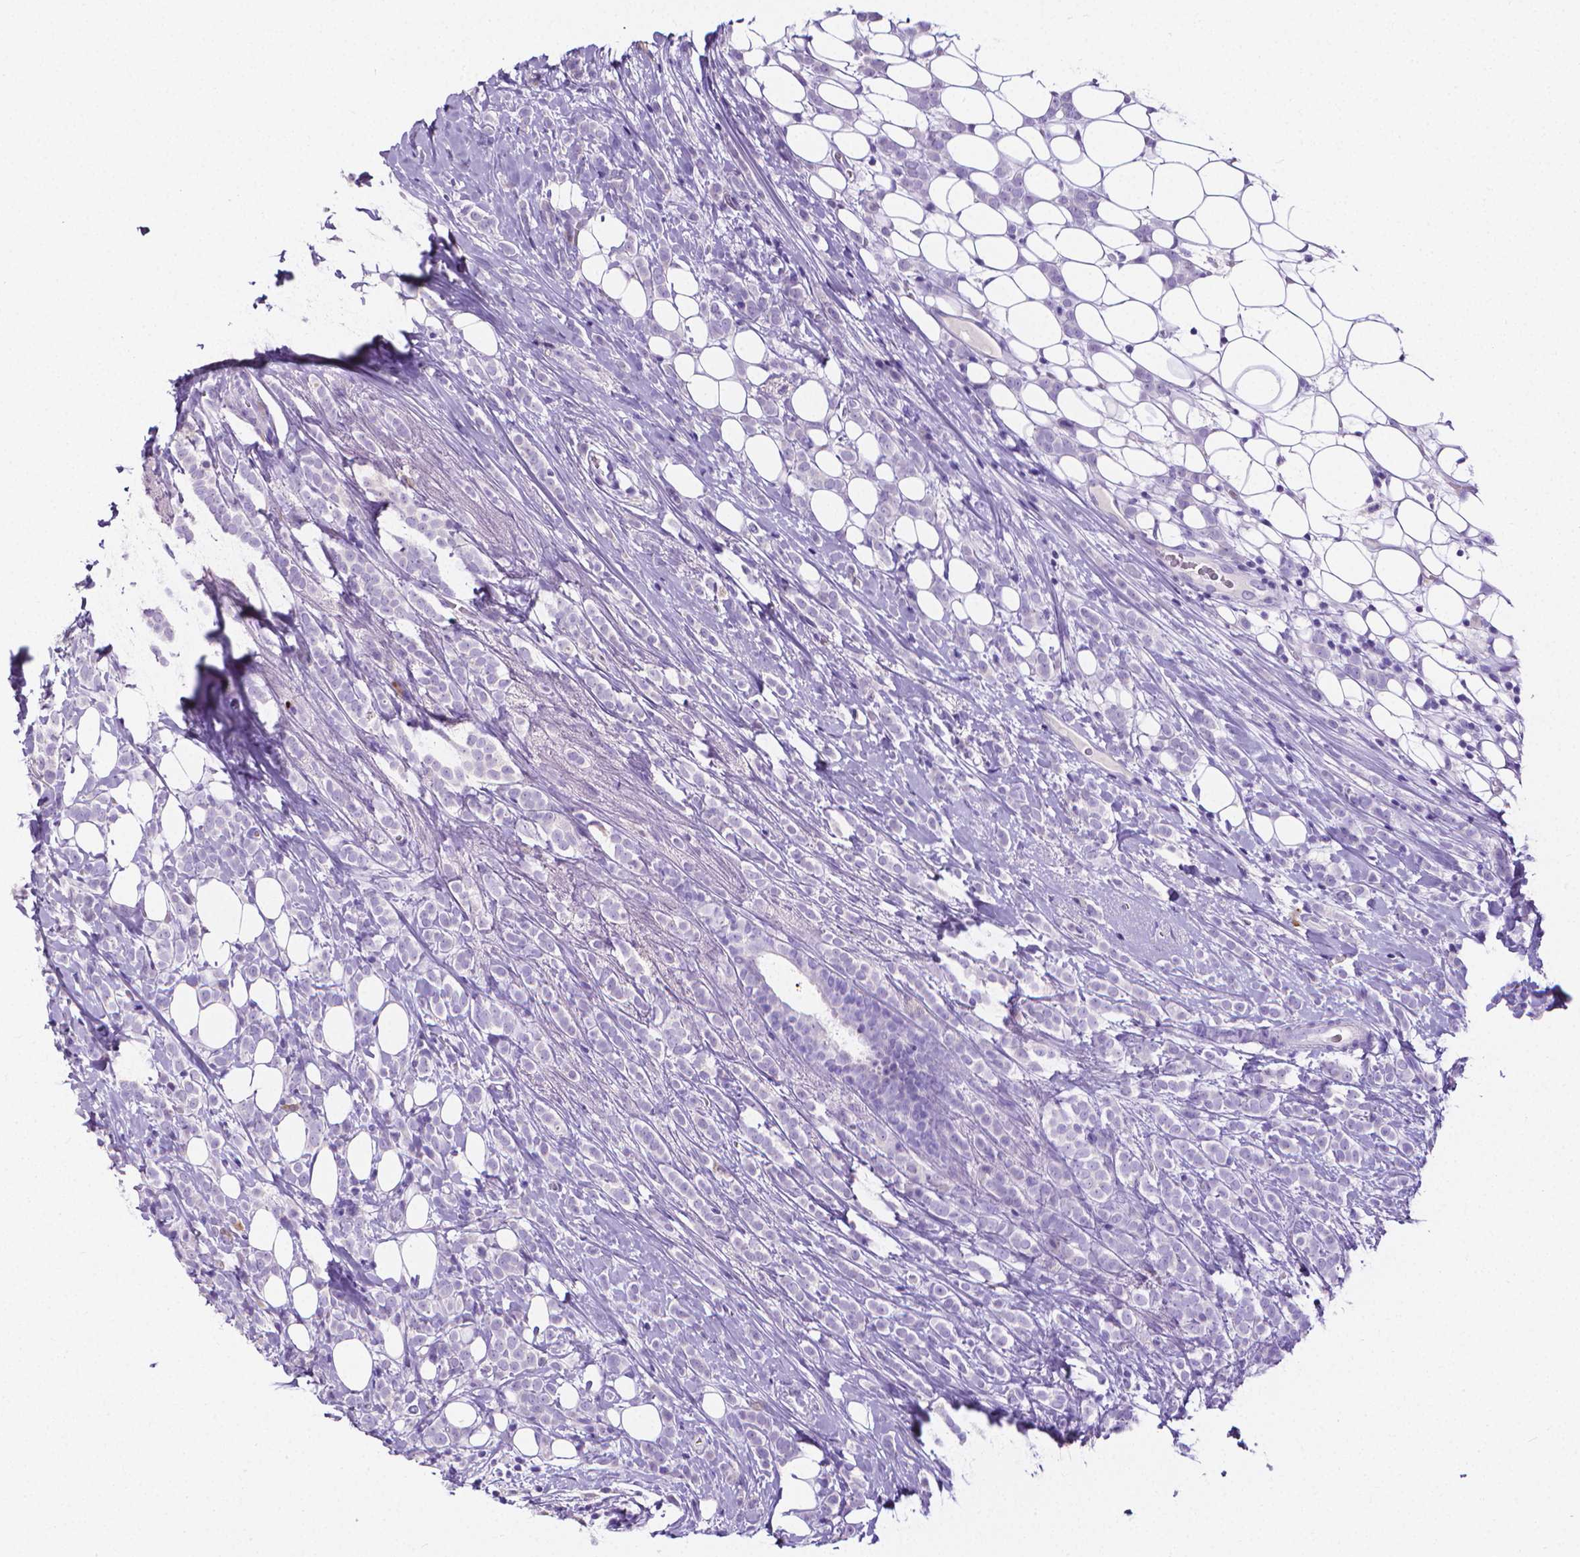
{"staining": {"intensity": "negative", "quantity": "none", "location": "none"}, "tissue": "breast cancer", "cell_type": "Tumor cells", "image_type": "cancer", "snomed": [{"axis": "morphology", "description": "Lobular carcinoma"}, {"axis": "topography", "description": "Breast"}], "caption": "Immunohistochemistry micrograph of breast cancer (lobular carcinoma) stained for a protein (brown), which displays no positivity in tumor cells. Nuclei are stained in blue.", "gene": "MMP9", "patient": {"sex": "female", "age": 49}}